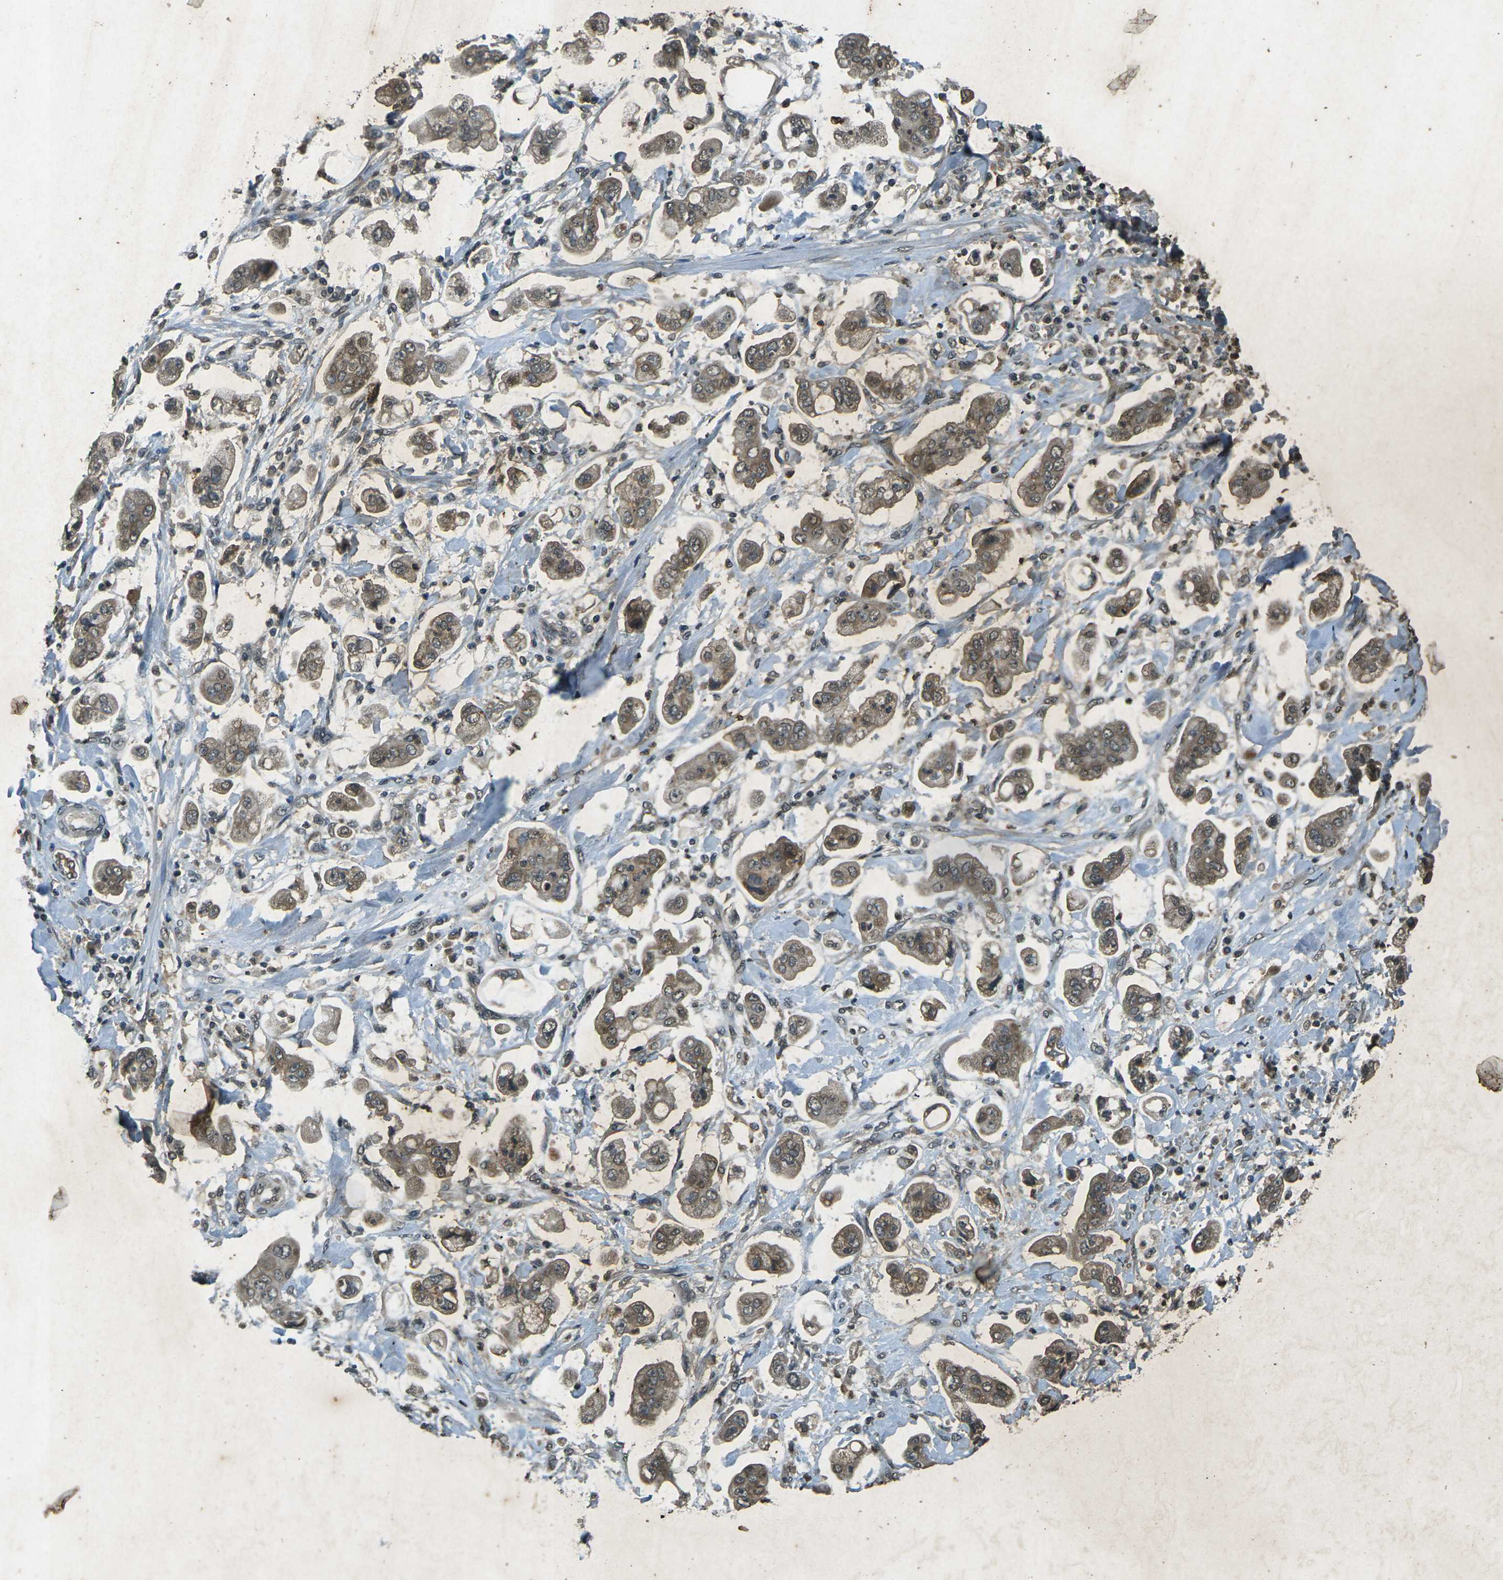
{"staining": {"intensity": "moderate", "quantity": ">75%", "location": "cytoplasmic/membranous"}, "tissue": "stomach cancer", "cell_type": "Tumor cells", "image_type": "cancer", "snomed": [{"axis": "morphology", "description": "Adenocarcinoma, NOS"}, {"axis": "topography", "description": "Stomach"}], "caption": "Stomach cancer was stained to show a protein in brown. There is medium levels of moderate cytoplasmic/membranous staining in about >75% of tumor cells.", "gene": "PDE2A", "patient": {"sex": "male", "age": 62}}